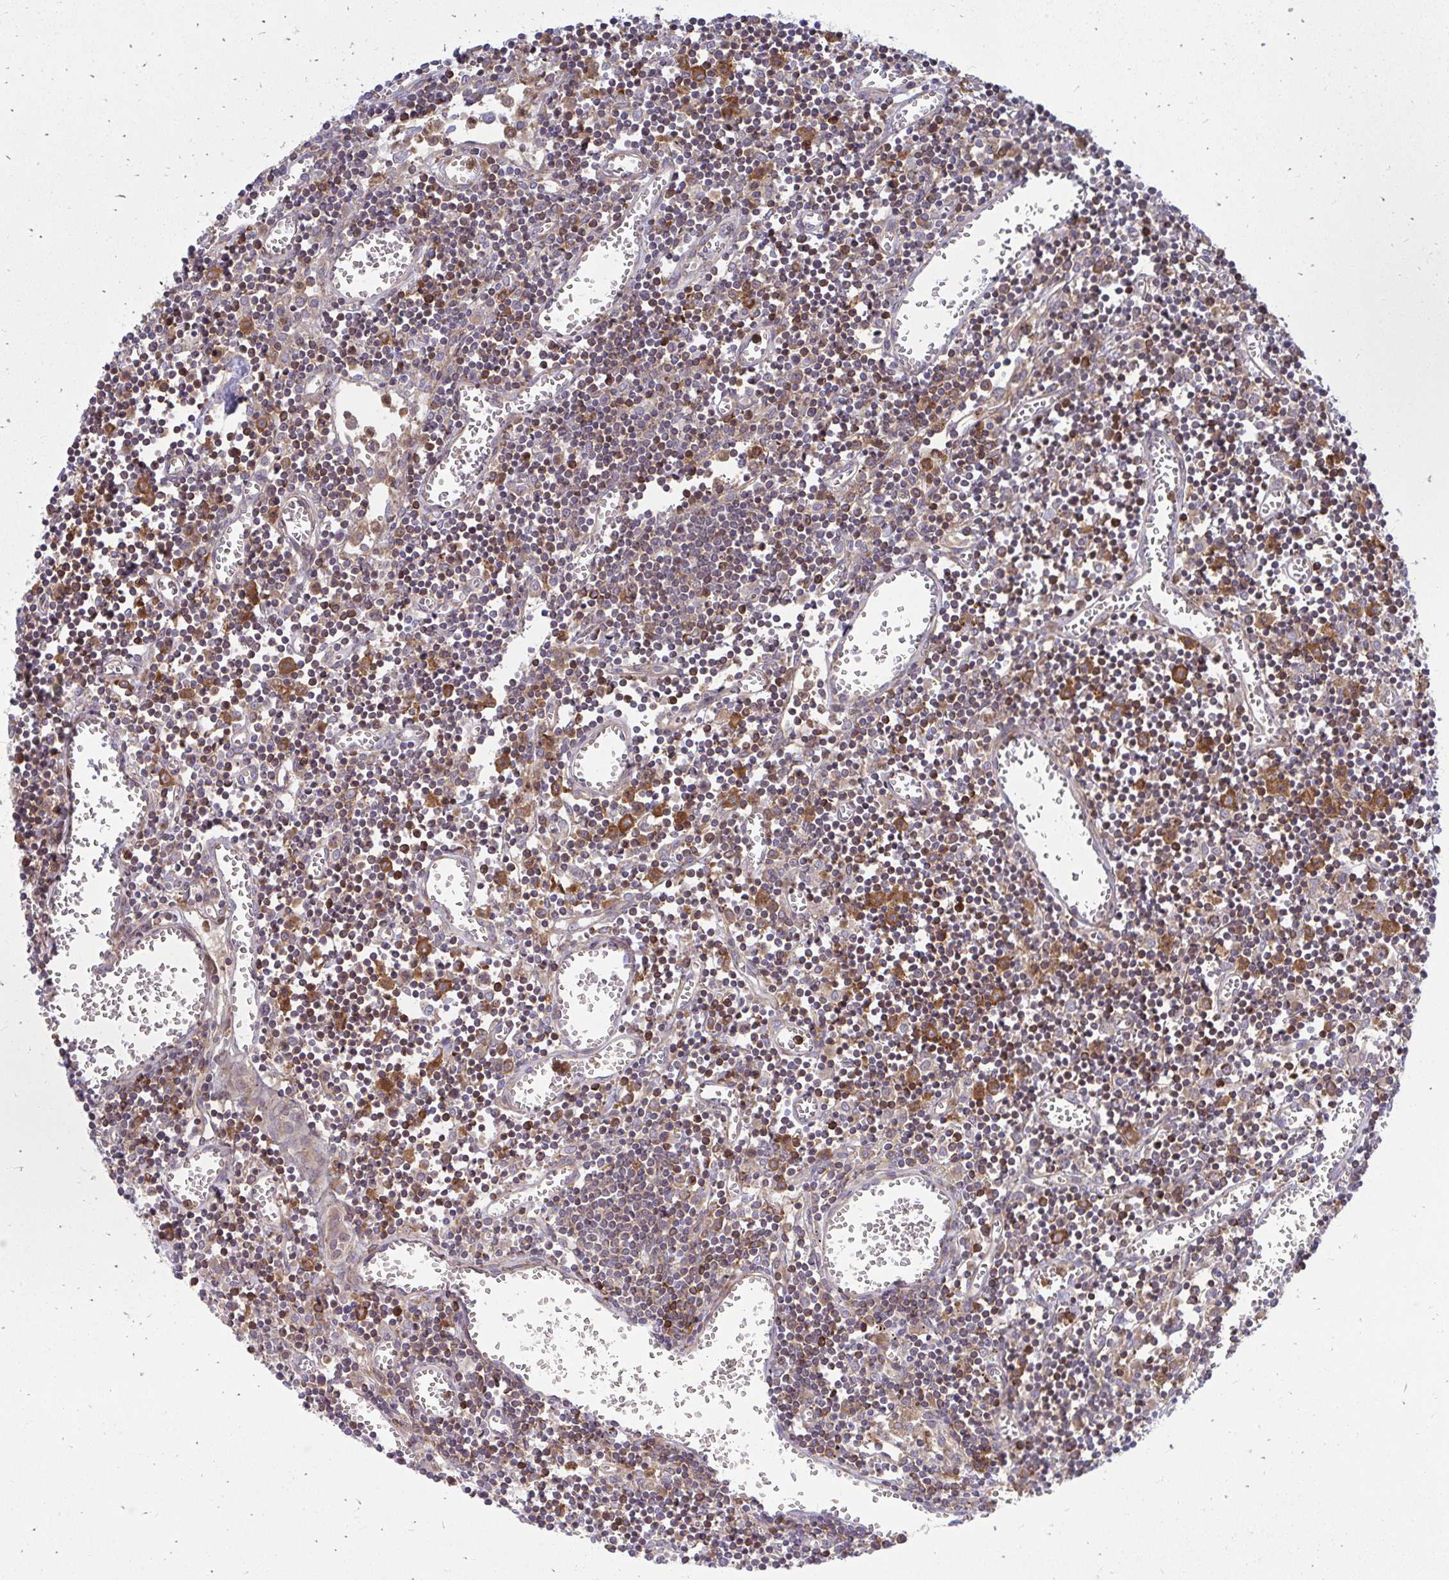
{"staining": {"intensity": "moderate", "quantity": "<25%", "location": "cytoplasmic/membranous"}, "tissue": "lymph node", "cell_type": "Non-germinal center cells", "image_type": "normal", "snomed": [{"axis": "morphology", "description": "Normal tissue, NOS"}, {"axis": "topography", "description": "Lymph node"}], "caption": "Immunohistochemistry photomicrograph of benign lymph node: lymph node stained using IHC reveals low levels of moderate protein expression localized specifically in the cytoplasmic/membranous of non-germinal center cells, appearing as a cytoplasmic/membranous brown color.", "gene": "ASAP1", "patient": {"sex": "male", "age": 66}}